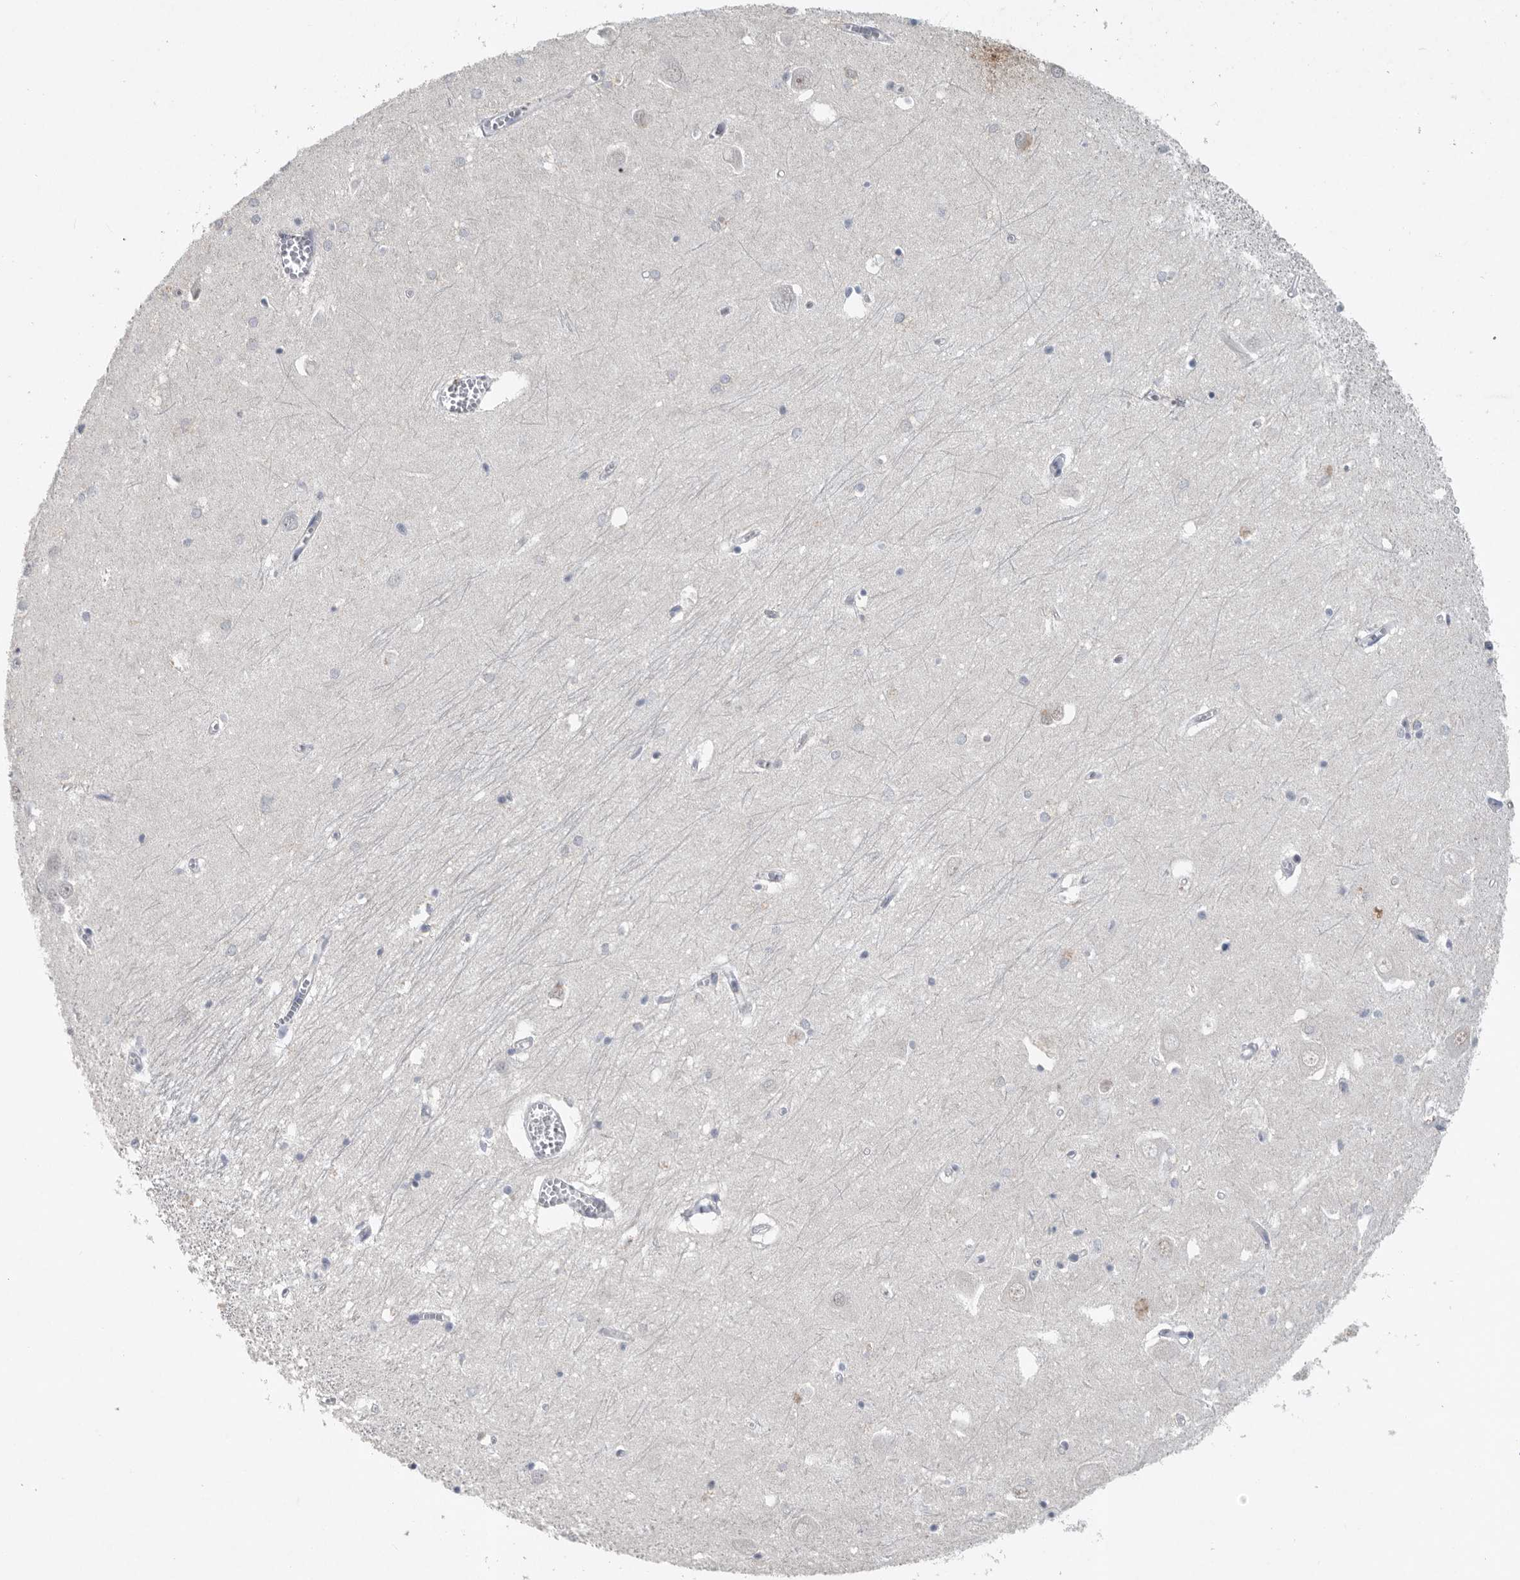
{"staining": {"intensity": "moderate", "quantity": "<25%", "location": "cytoplasmic/membranous"}, "tissue": "hippocampus", "cell_type": "Glial cells", "image_type": "normal", "snomed": [{"axis": "morphology", "description": "Normal tissue, NOS"}, {"axis": "topography", "description": "Hippocampus"}], "caption": "A low amount of moderate cytoplasmic/membranous positivity is identified in about <25% of glial cells in unremarkable hippocampus.", "gene": "REG4", "patient": {"sex": "male", "age": 70}}